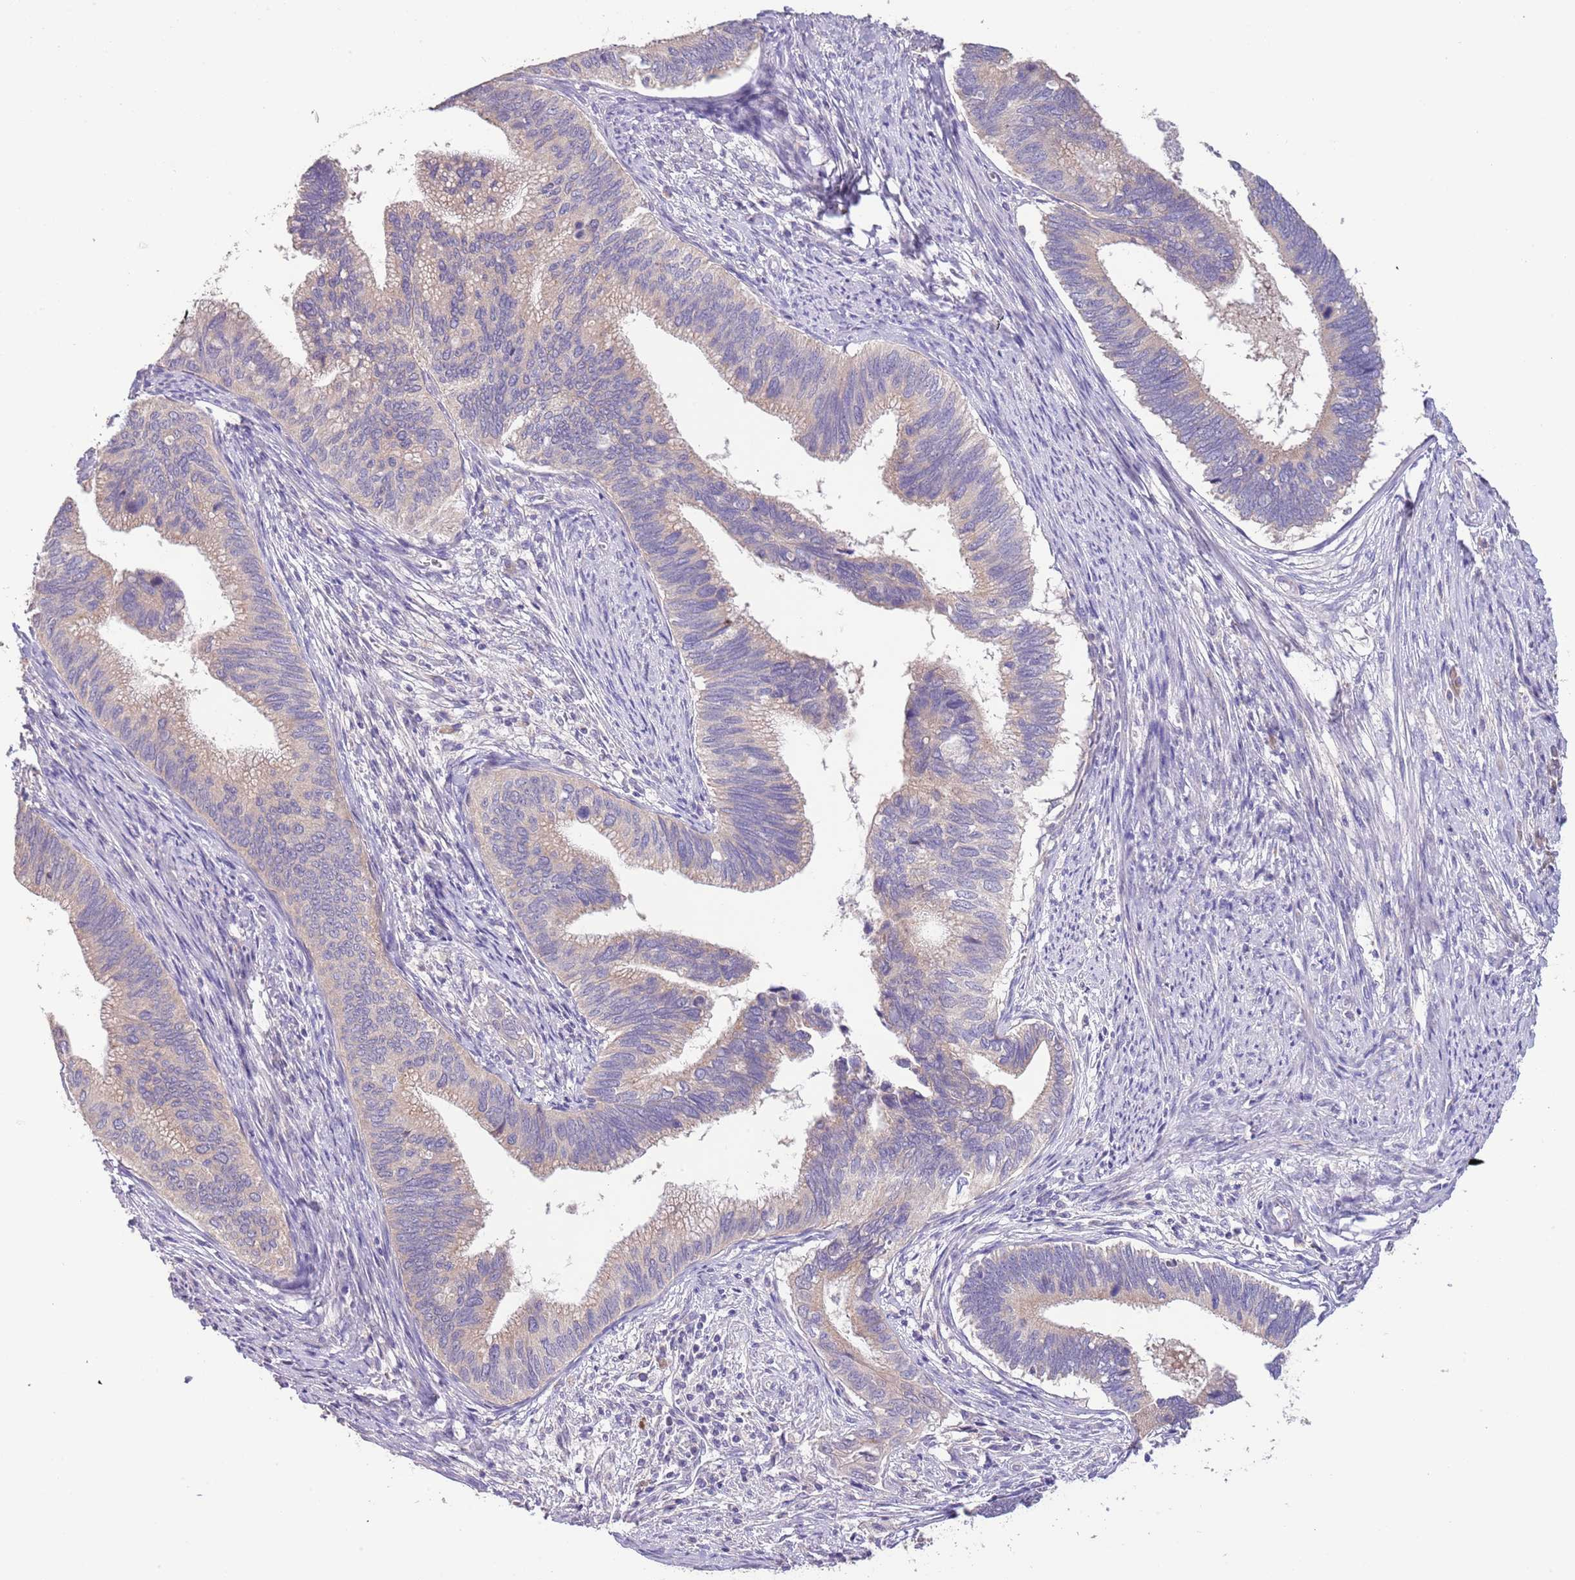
{"staining": {"intensity": "negative", "quantity": "none", "location": "none"}, "tissue": "cervical cancer", "cell_type": "Tumor cells", "image_type": "cancer", "snomed": [{"axis": "morphology", "description": "Adenocarcinoma, NOS"}, {"axis": "topography", "description": "Cervix"}], "caption": "High power microscopy image of an IHC micrograph of cervical cancer (adenocarcinoma), revealing no significant staining in tumor cells. (DAB IHC with hematoxylin counter stain).", "gene": "ZNF658", "patient": {"sex": "female", "age": 42}}